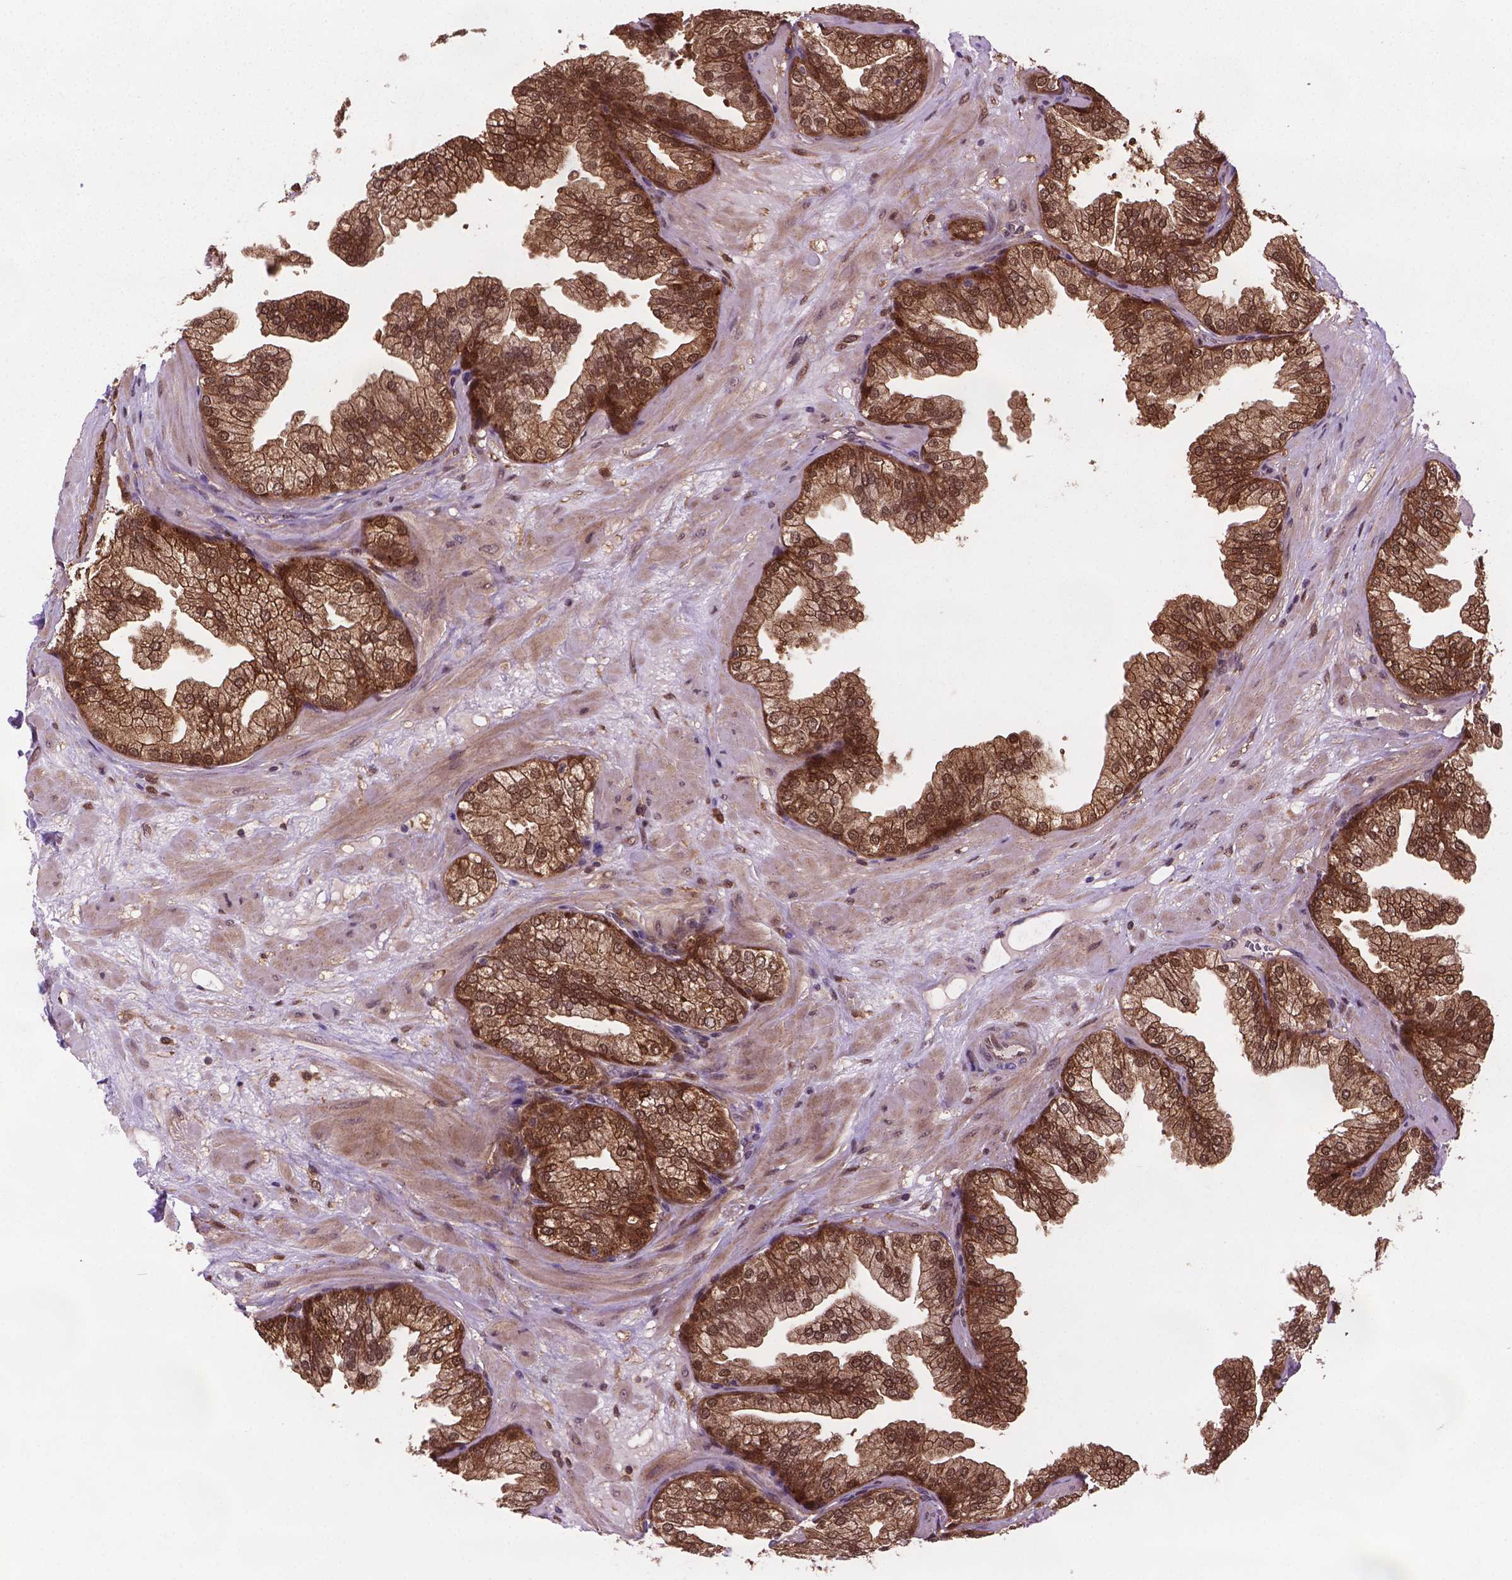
{"staining": {"intensity": "moderate", "quantity": ">75%", "location": "cytoplasmic/membranous,nuclear"}, "tissue": "prostate", "cell_type": "Glandular cells", "image_type": "normal", "snomed": [{"axis": "morphology", "description": "Normal tissue, NOS"}, {"axis": "topography", "description": "Prostate"}], "caption": "Protein staining by IHC reveals moderate cytoplasmic/membranous,nuclear positivity in about >75% of glandular cells in unremarkable prostate.", "gene": "PLIN3", "patient": {"sex": "male", "age": 37}}